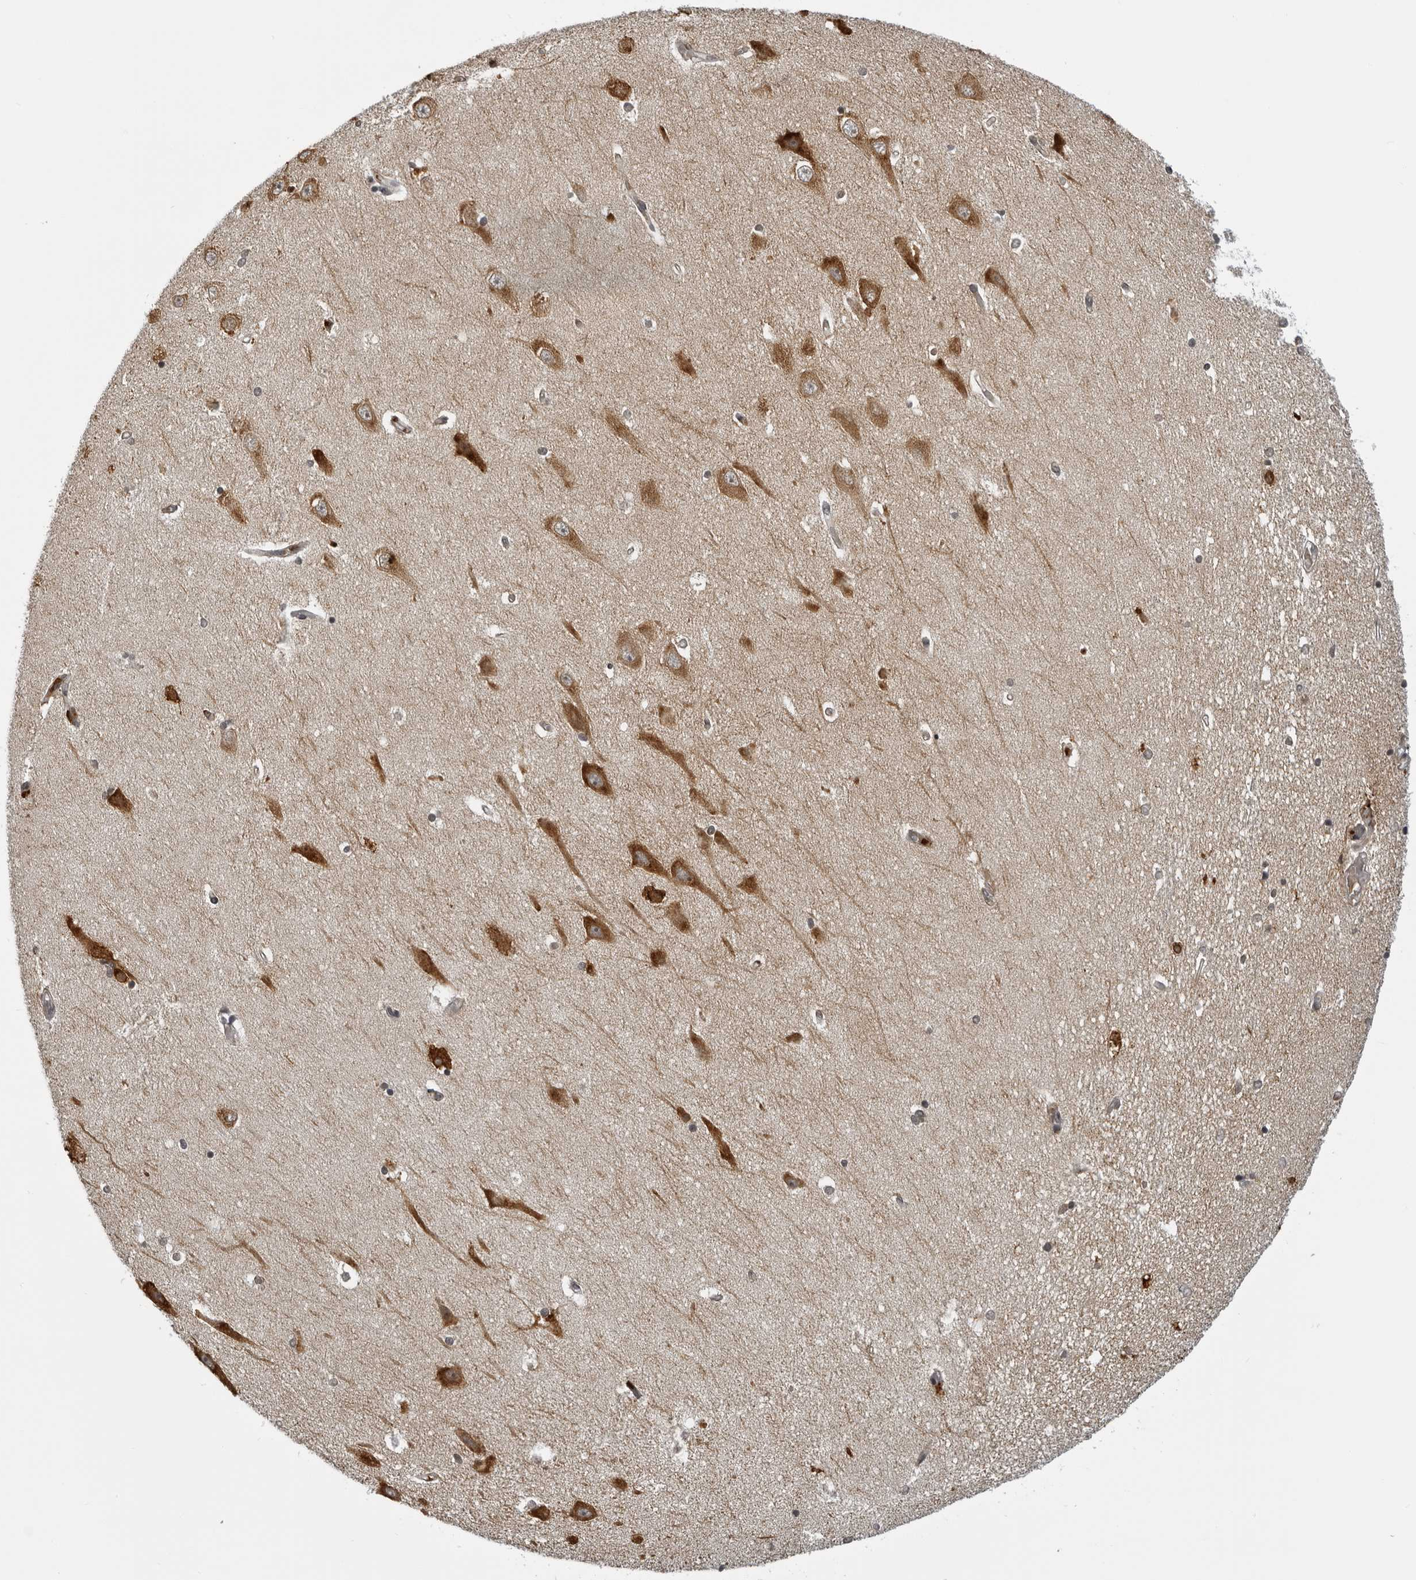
{"staining": {"intensity": "moderate", "quantity": "<25%", "location": "cytoplasmic/membranous"}, "tissue": "hippocampus", "cell_type": "Glial cells", "image_type": "normal", "snomed": [{"axis": "morphology", "description": "Normal tissue, NOS"}, {"axis": "topography", "description": "Hippocampus"}], "caption": "The immunohistochemical stain highlights moderate cytoplasmic/membranous staining in glial cells of normal hippocampus.", "gene": "THOP1", "patient": {"sex": "male", "age": 45}}